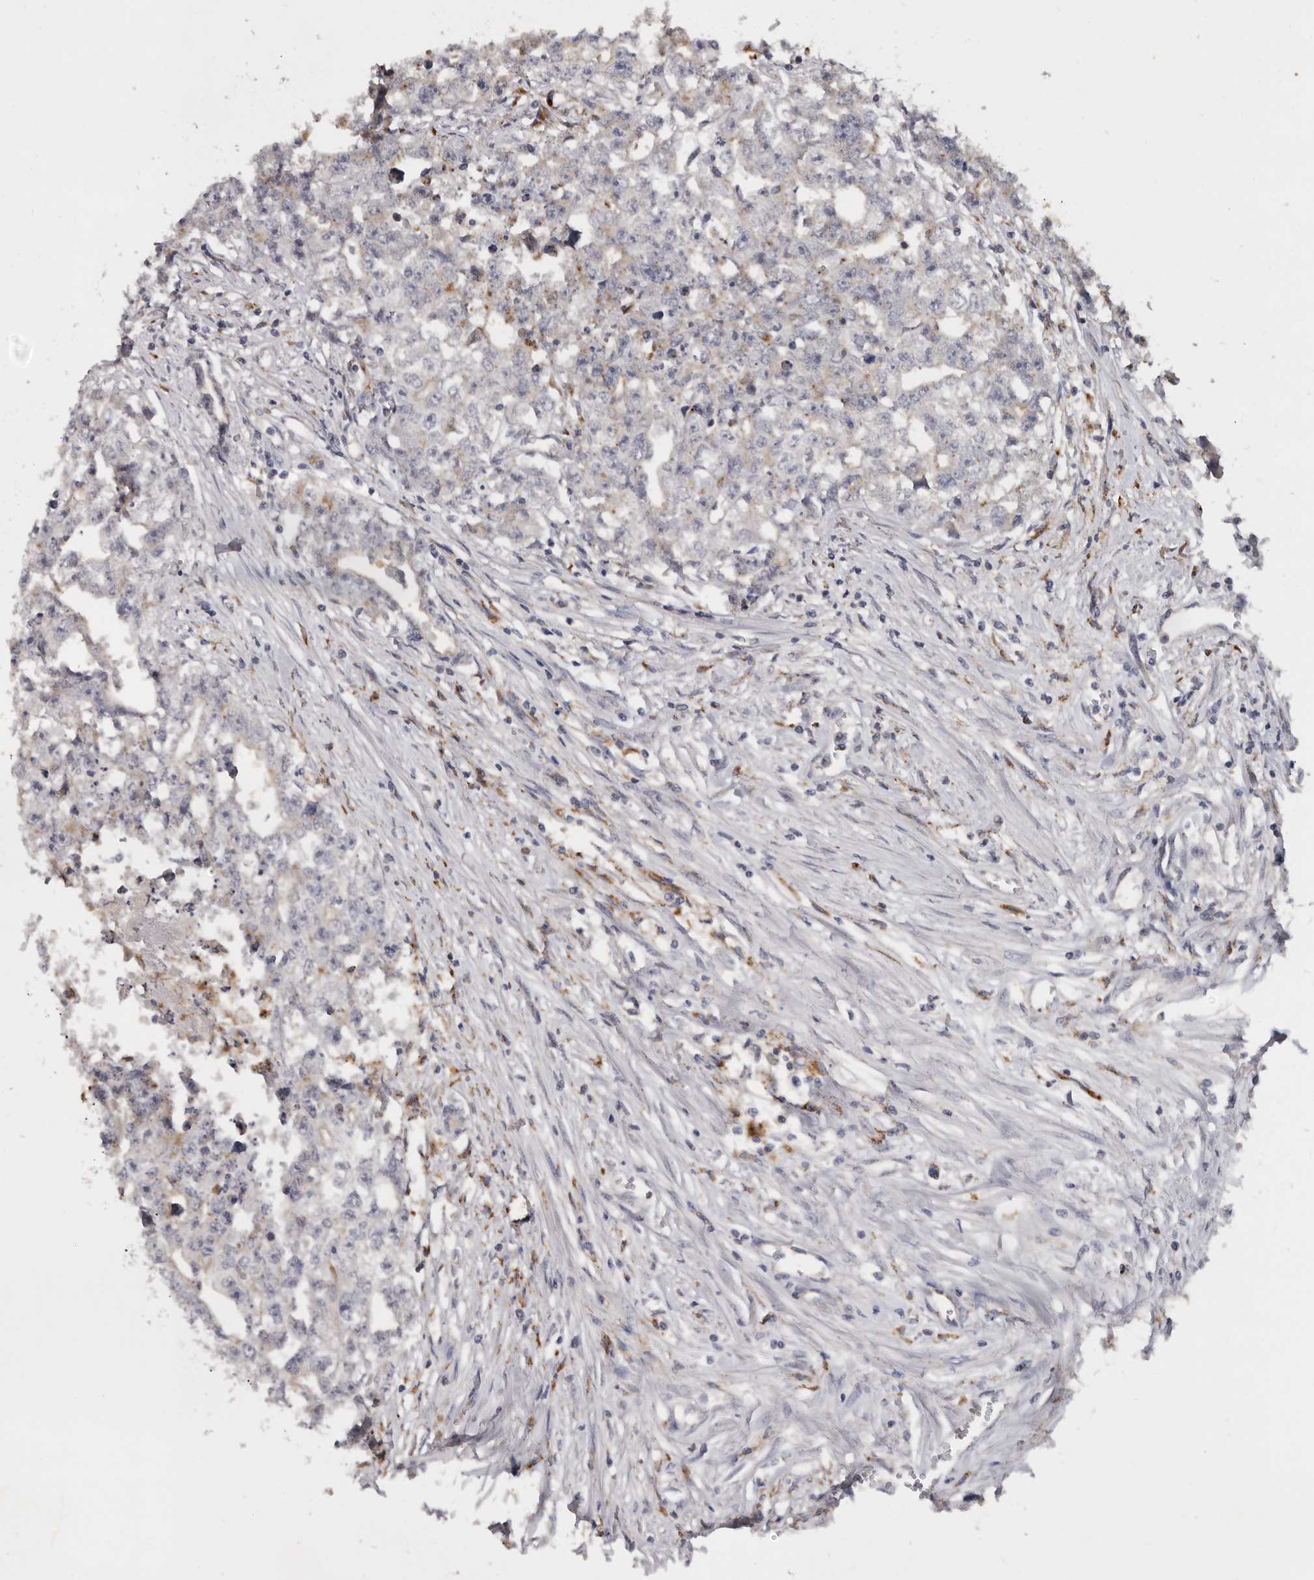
{"staining": {"intensity": "negative", "quantity": "none", "location": "none"}, "tissue": "testis cancer", "cell_type": "Tumor cells", "image_type": "cancer", "snomed": [{"axis": "morphology", "description": "Seminoma, NOS"}, {"axis": "morphology", "description": "Carcinoma, Embryonal, NOS"}, {"axis": "topography", "description": "Testis"}], "caption": "Human testis embryonal carcinoma stained for a protein using IHC exhibits no positivity in tumor cells.", "gene": "DAP", "patient": {"sex": "male", "age": 43}}